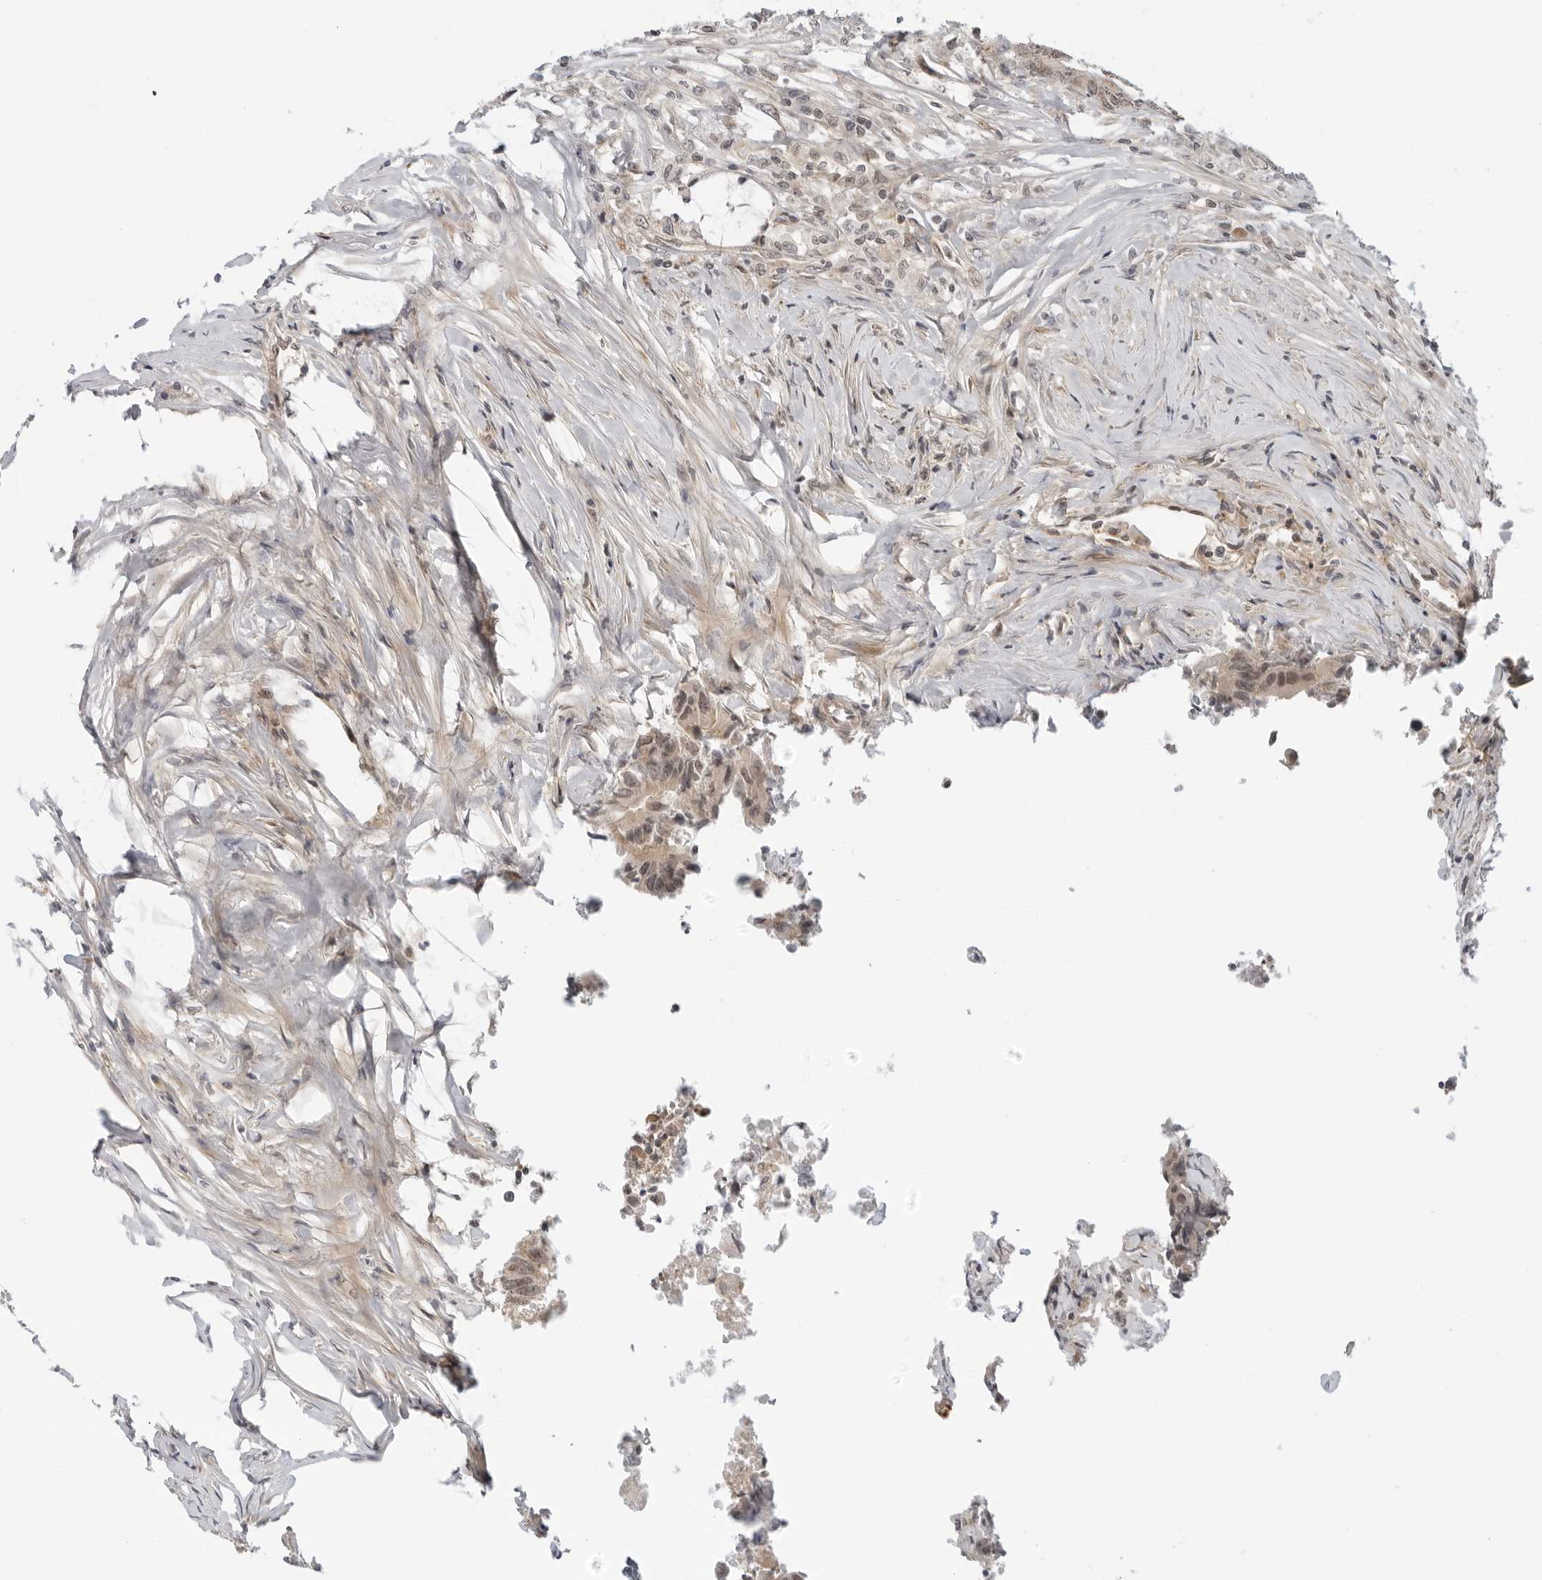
{"staining": {"intensity": "weak", "quantity": "<25%", "location": "cytoplasmic/membranous,nuclear"}, "tissue": "colorectal cancer", "cell_type": "Tumor cells", "image_type": "cancer", "snomed": [{"axis": "morphology", "description": "Adenocarcinoma, NOS"}, {"axis": "topography", "description": "Colon"}], "caption": "Immunohistochemistry of human colorectal cancer reveals no expression in tumor cells.", "gene": "SUGCT", "patient": {"sex": "male", "age": 71}}